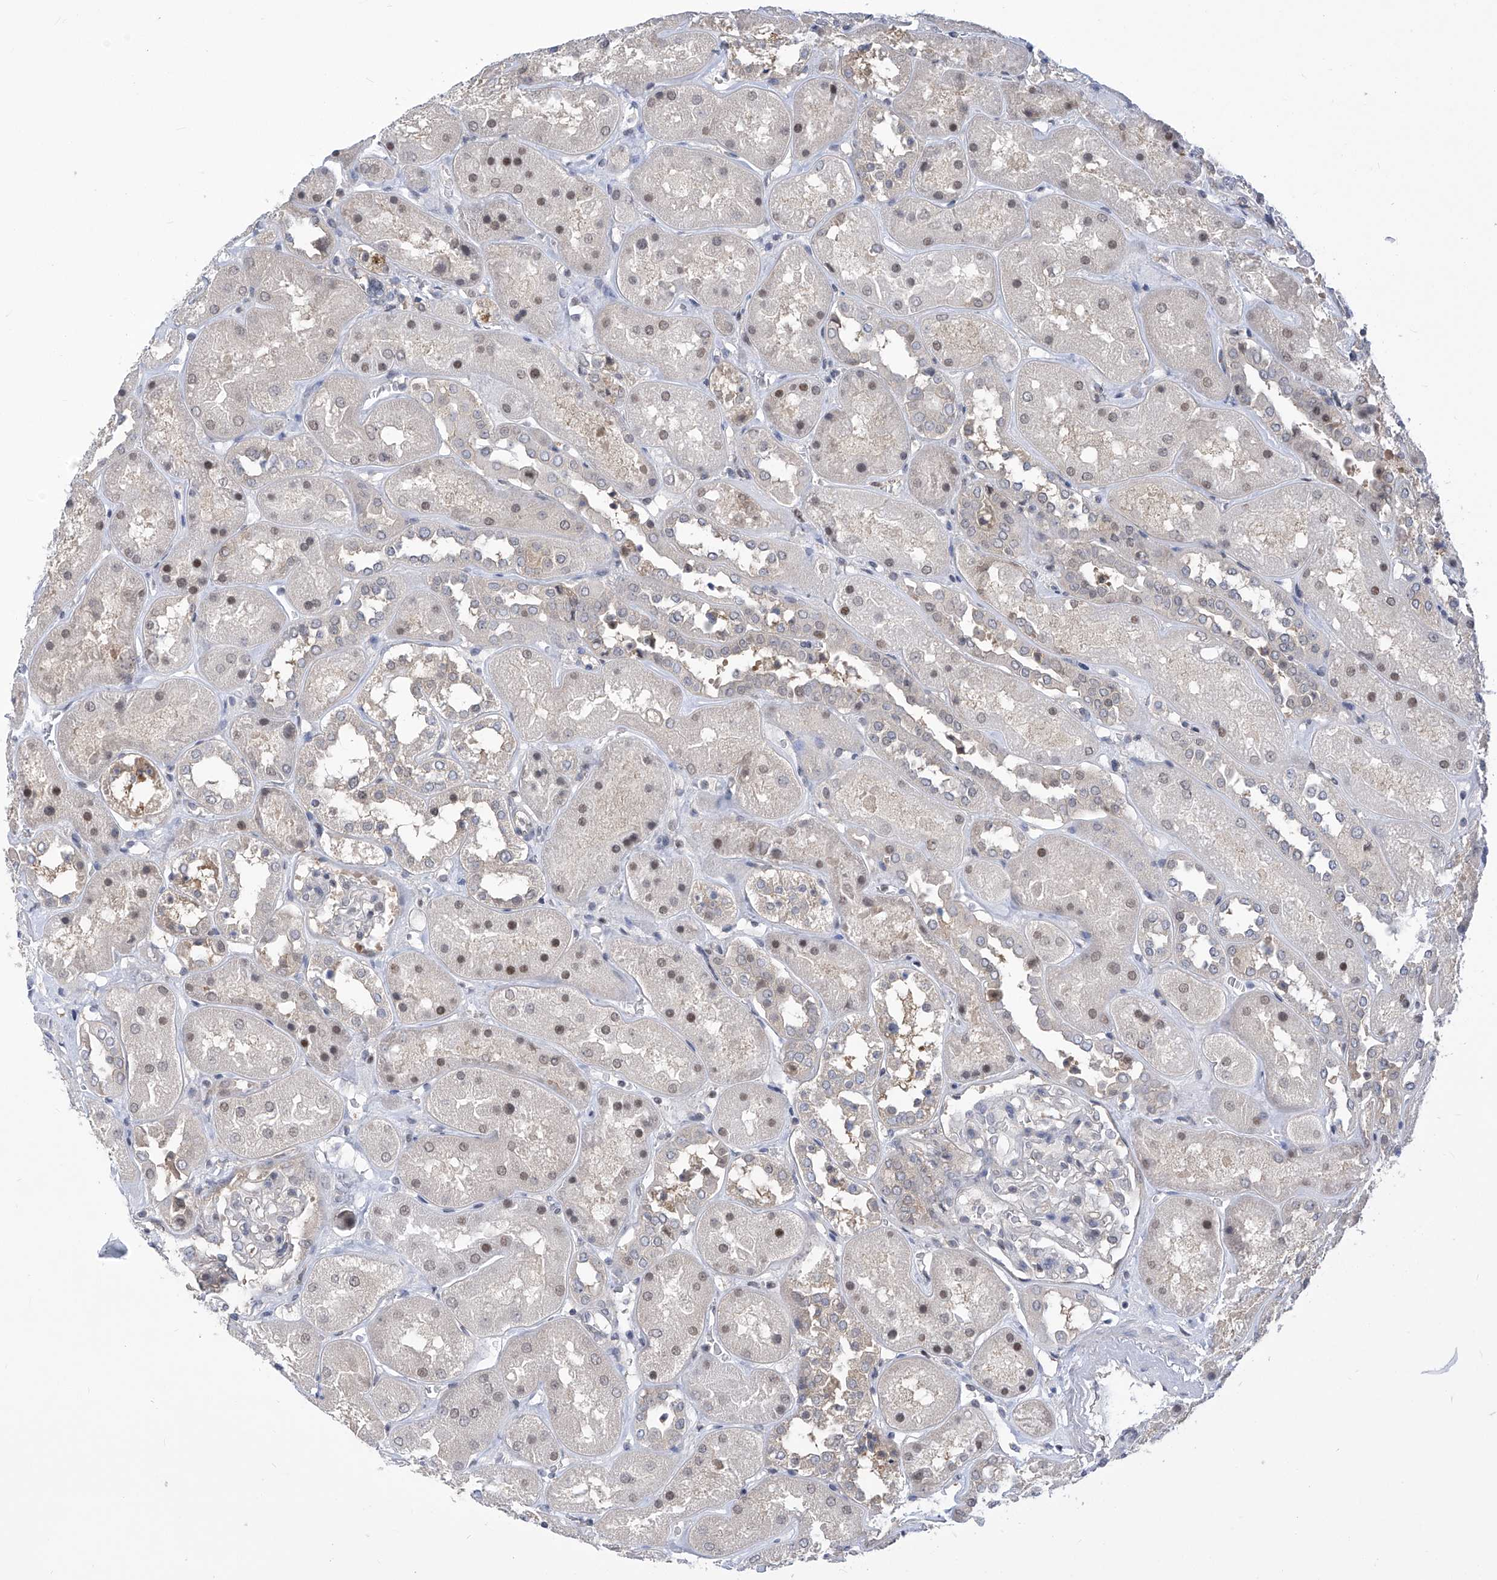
{"staining": {"intensity": "negative", "quantity": "none", "location": "none"}, "tissue": "kidney", "cell_type": "Cells in glomeruli", "image_type": "normal", "snomed": [{"axis": "morphology", "description": "Normal tissue, NOS"}, {"axis": "topography", "description": "Kidney"}], "caption": "This micrograph is of normal kidney stained with IHC to label a protein in brown with the nuclei are counter-stained blue. There is no staining in cells in glomeruli. The staining is performed using DAB brown chromogen with nuclei counter-stained in using hematoxylin.", "gene": "EIF3M", "patient": {"sex": "male", "age": 70}}